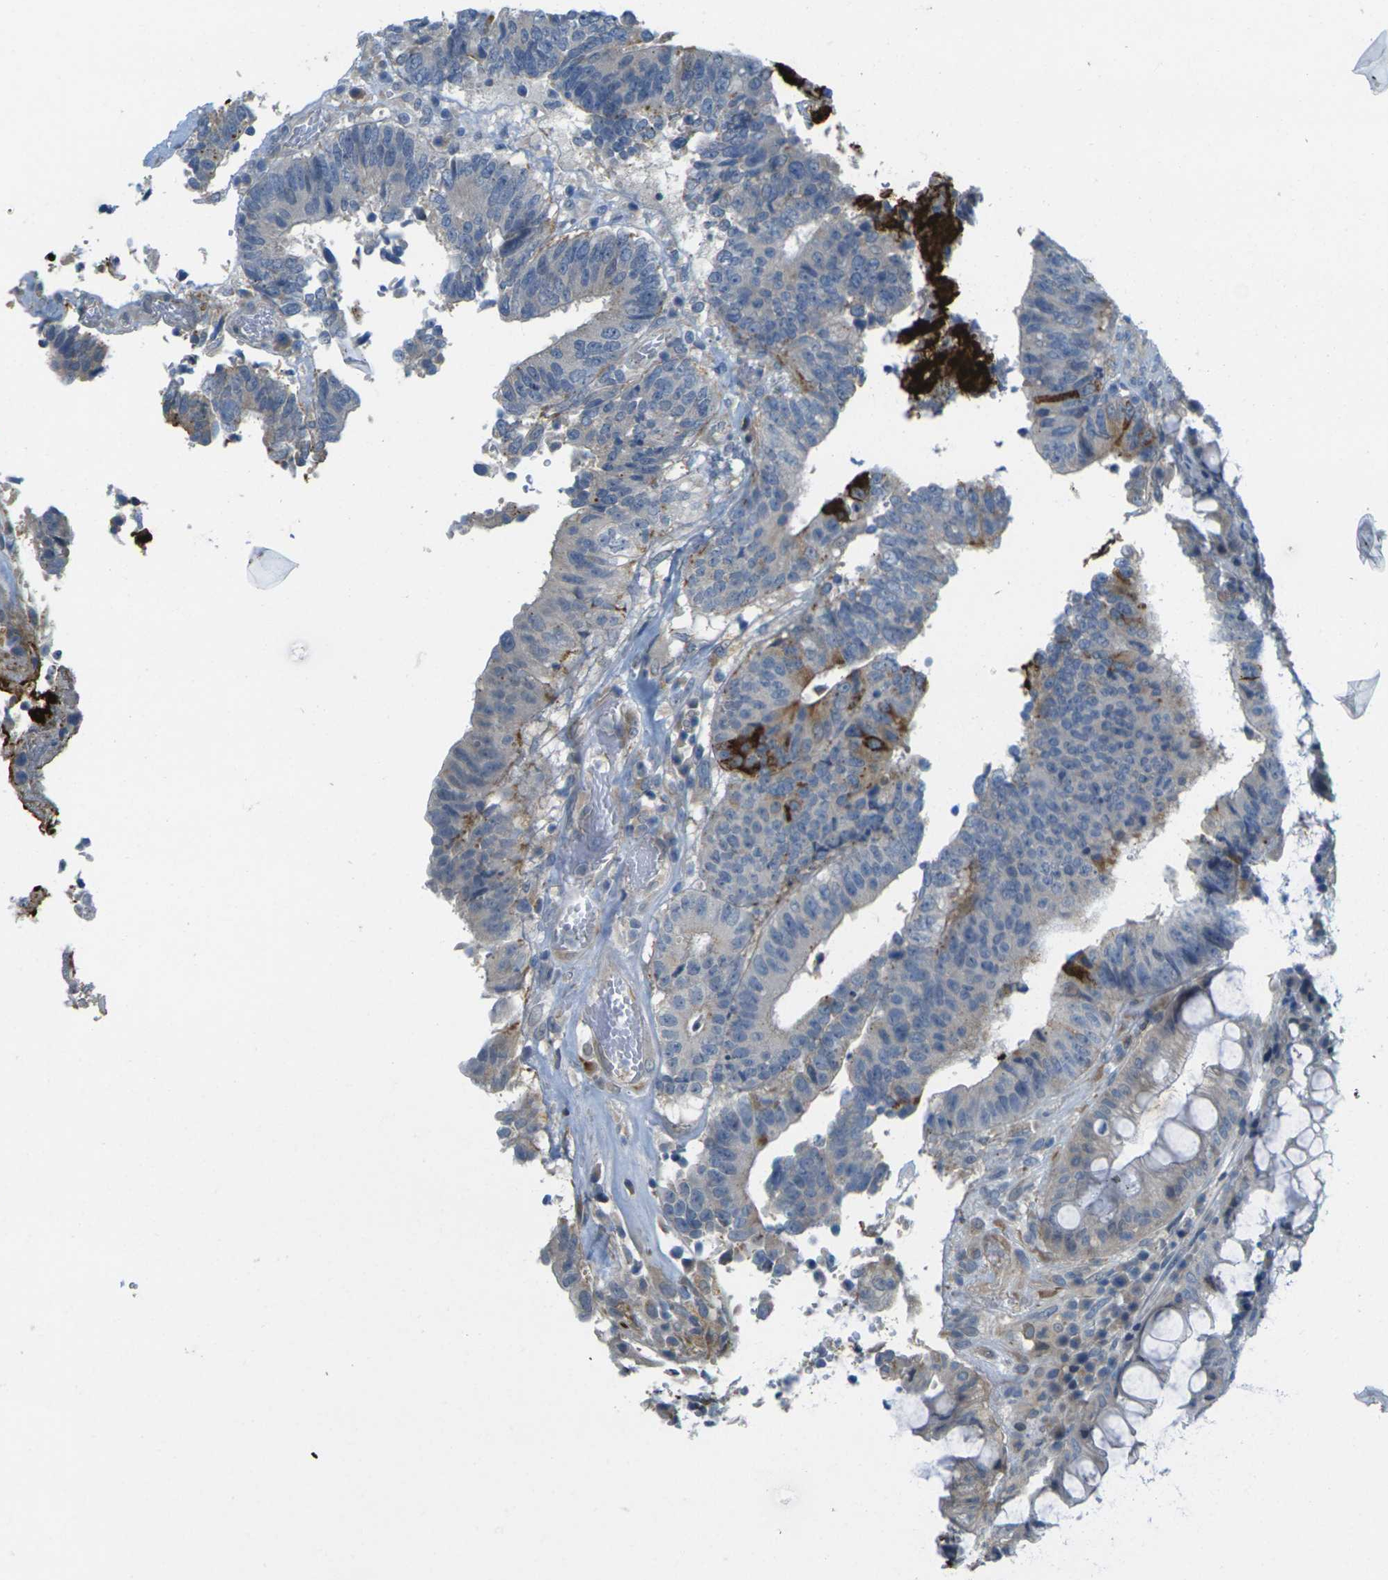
{"staining": {"intensity": "moderate", "quantity": "<25%", "location": "cytoplasmic/membranous"}, "tissue": "colorectal cancer", "cell_type": "Tumor cells", "image_type": "cancer", "snomed": [{"axis": "morphology", "description": "Adenocarcinoma, NOS"}, {"axis": "topography", "description": "Rectum"}], "caption": "Moderate cytoplasmic/membranous expression for a protein is seen in approximately <25% of tumor cells of adenocarcinoma (colorectal) using IHC.", "gene": "CYP2C8", "patient": {"sex": "male", "age": 72}}